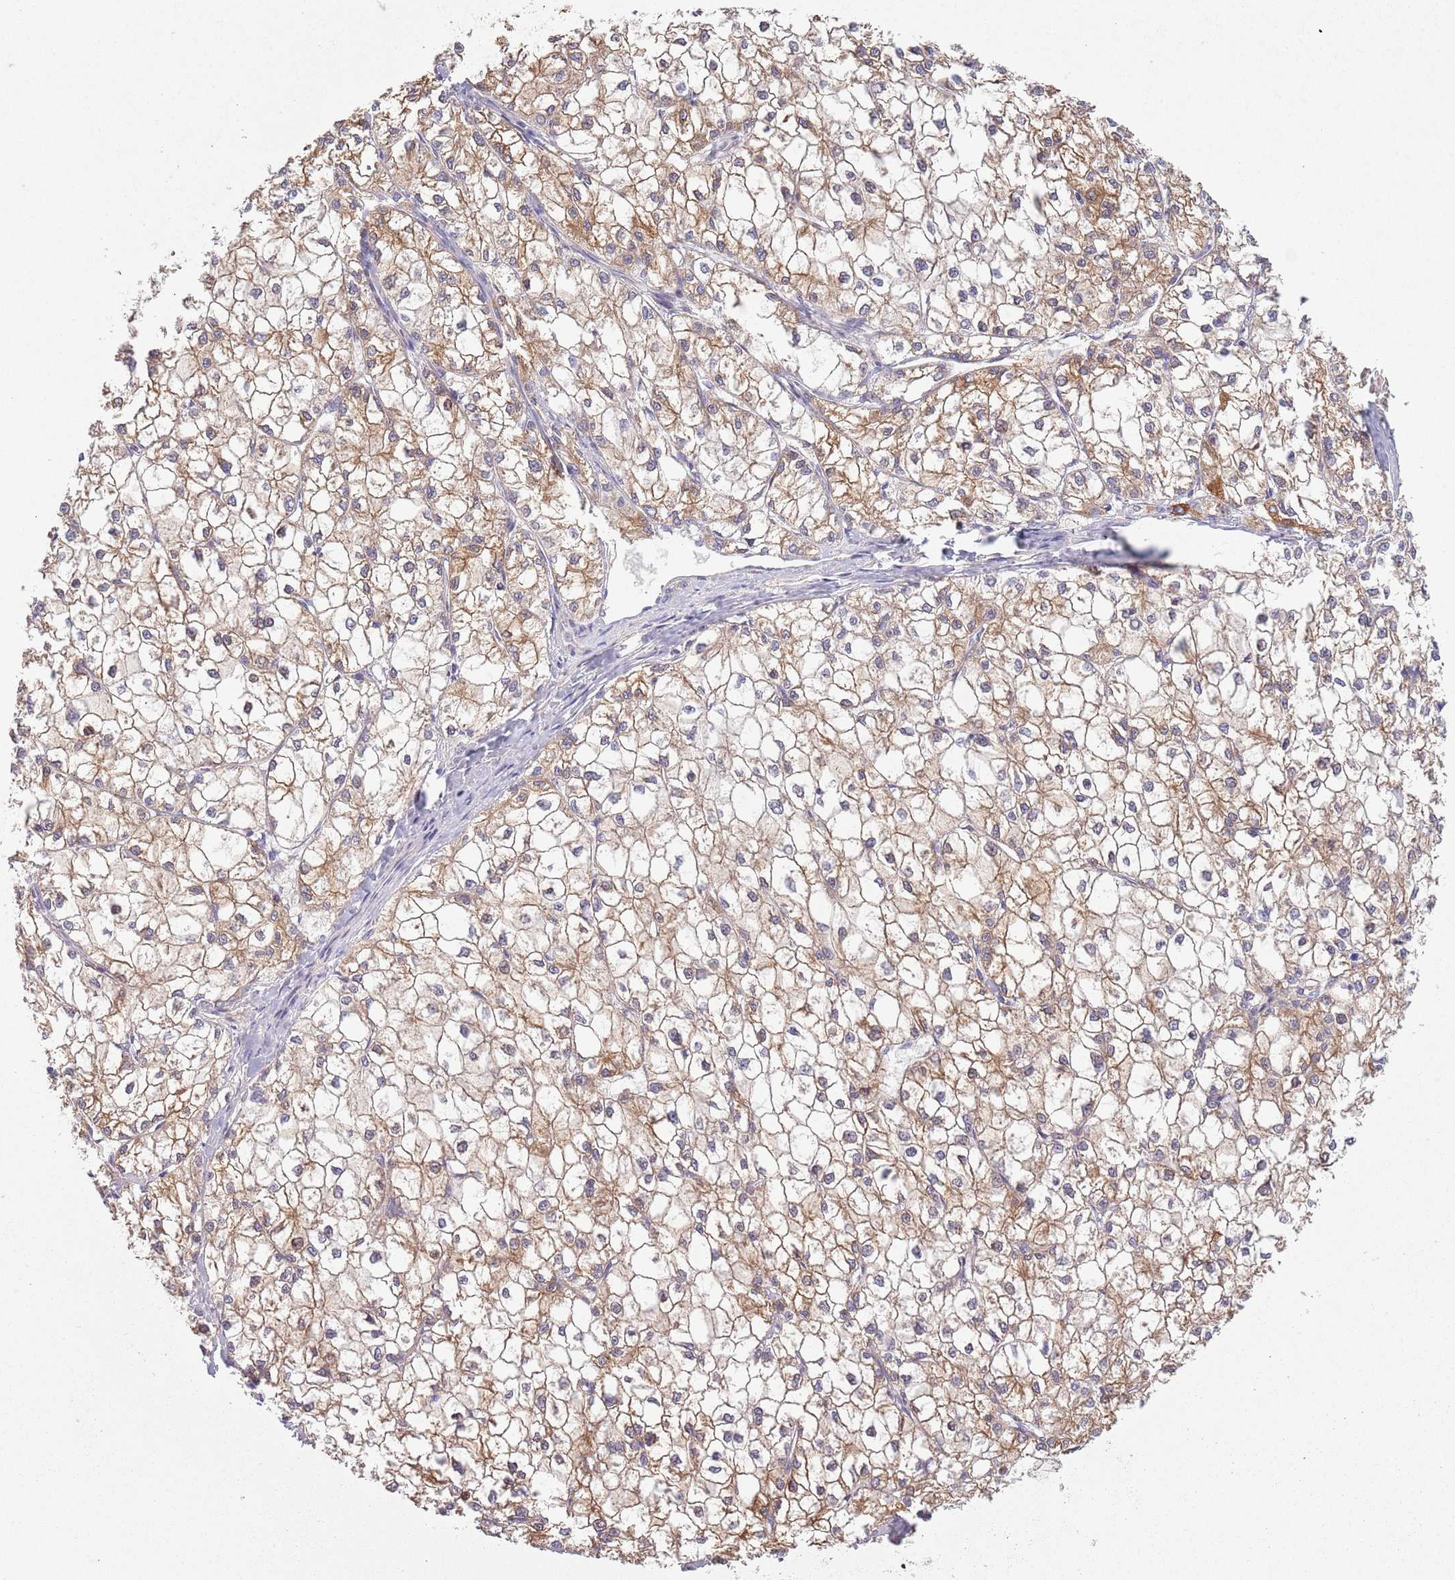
{"staining": {"intensity": "moderate", "quantity": ">75%", "location": "cytoplasmic/membranous"}, "tissue": "liver cancer", "cell_type": "Tumor cells", "image_type": "cancer", "snomed": [{"axis": "morphology", "description": "Carcinoma, Hepatocellular, NOS"}, {"axis": "topography", "description": "Liver"}], "caption": "The image exhibits a brown stain indicating the presence of a protein in the cytoplasmic/membranous of tumor cells in liver cancer (hepatocellular carcinoma).", "gene": "COQ5", "patient": {"sex": "female", "age": 43}}